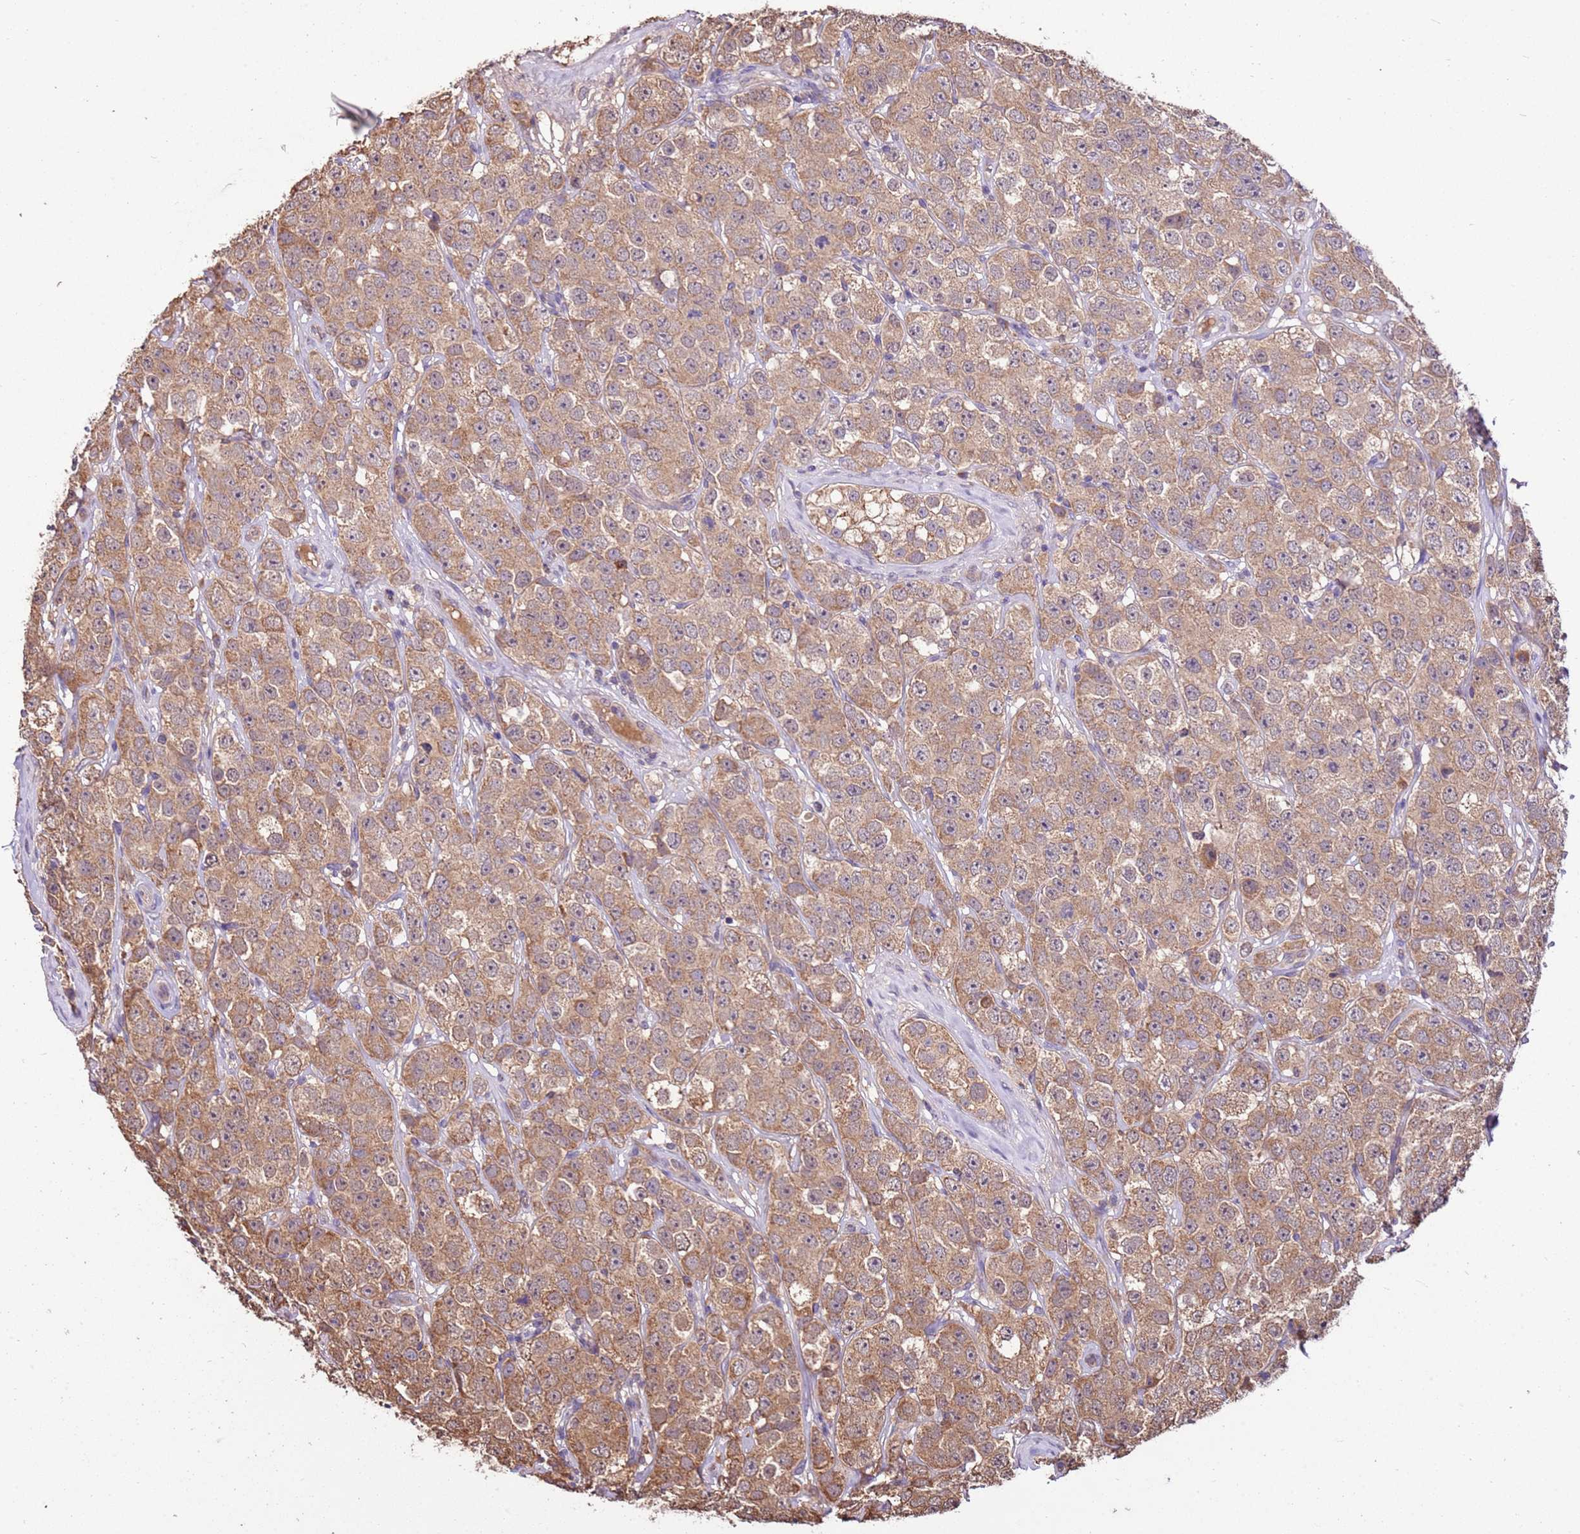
{"staining": {"intensity": "moderate", "quantity": ">75%", "location": "cytoplasmic/membranous"}, "tissue": "testis cancer", "cell_type": "Tumor cells", "image_type": "cancer", "snomed": [{"axis": "morphology", "description": "Seminoma, NOS"}, {"axis": "topography", "description": "Testis"}], "caption": "Testis seminoma was stained to show a protein in brown. There is medium levels of moderate cytoplasmic/membranous staining in approximately >75% of tumor cells.", "gene": "BBS5", "patient": {"sex": "male", "age": 28}}